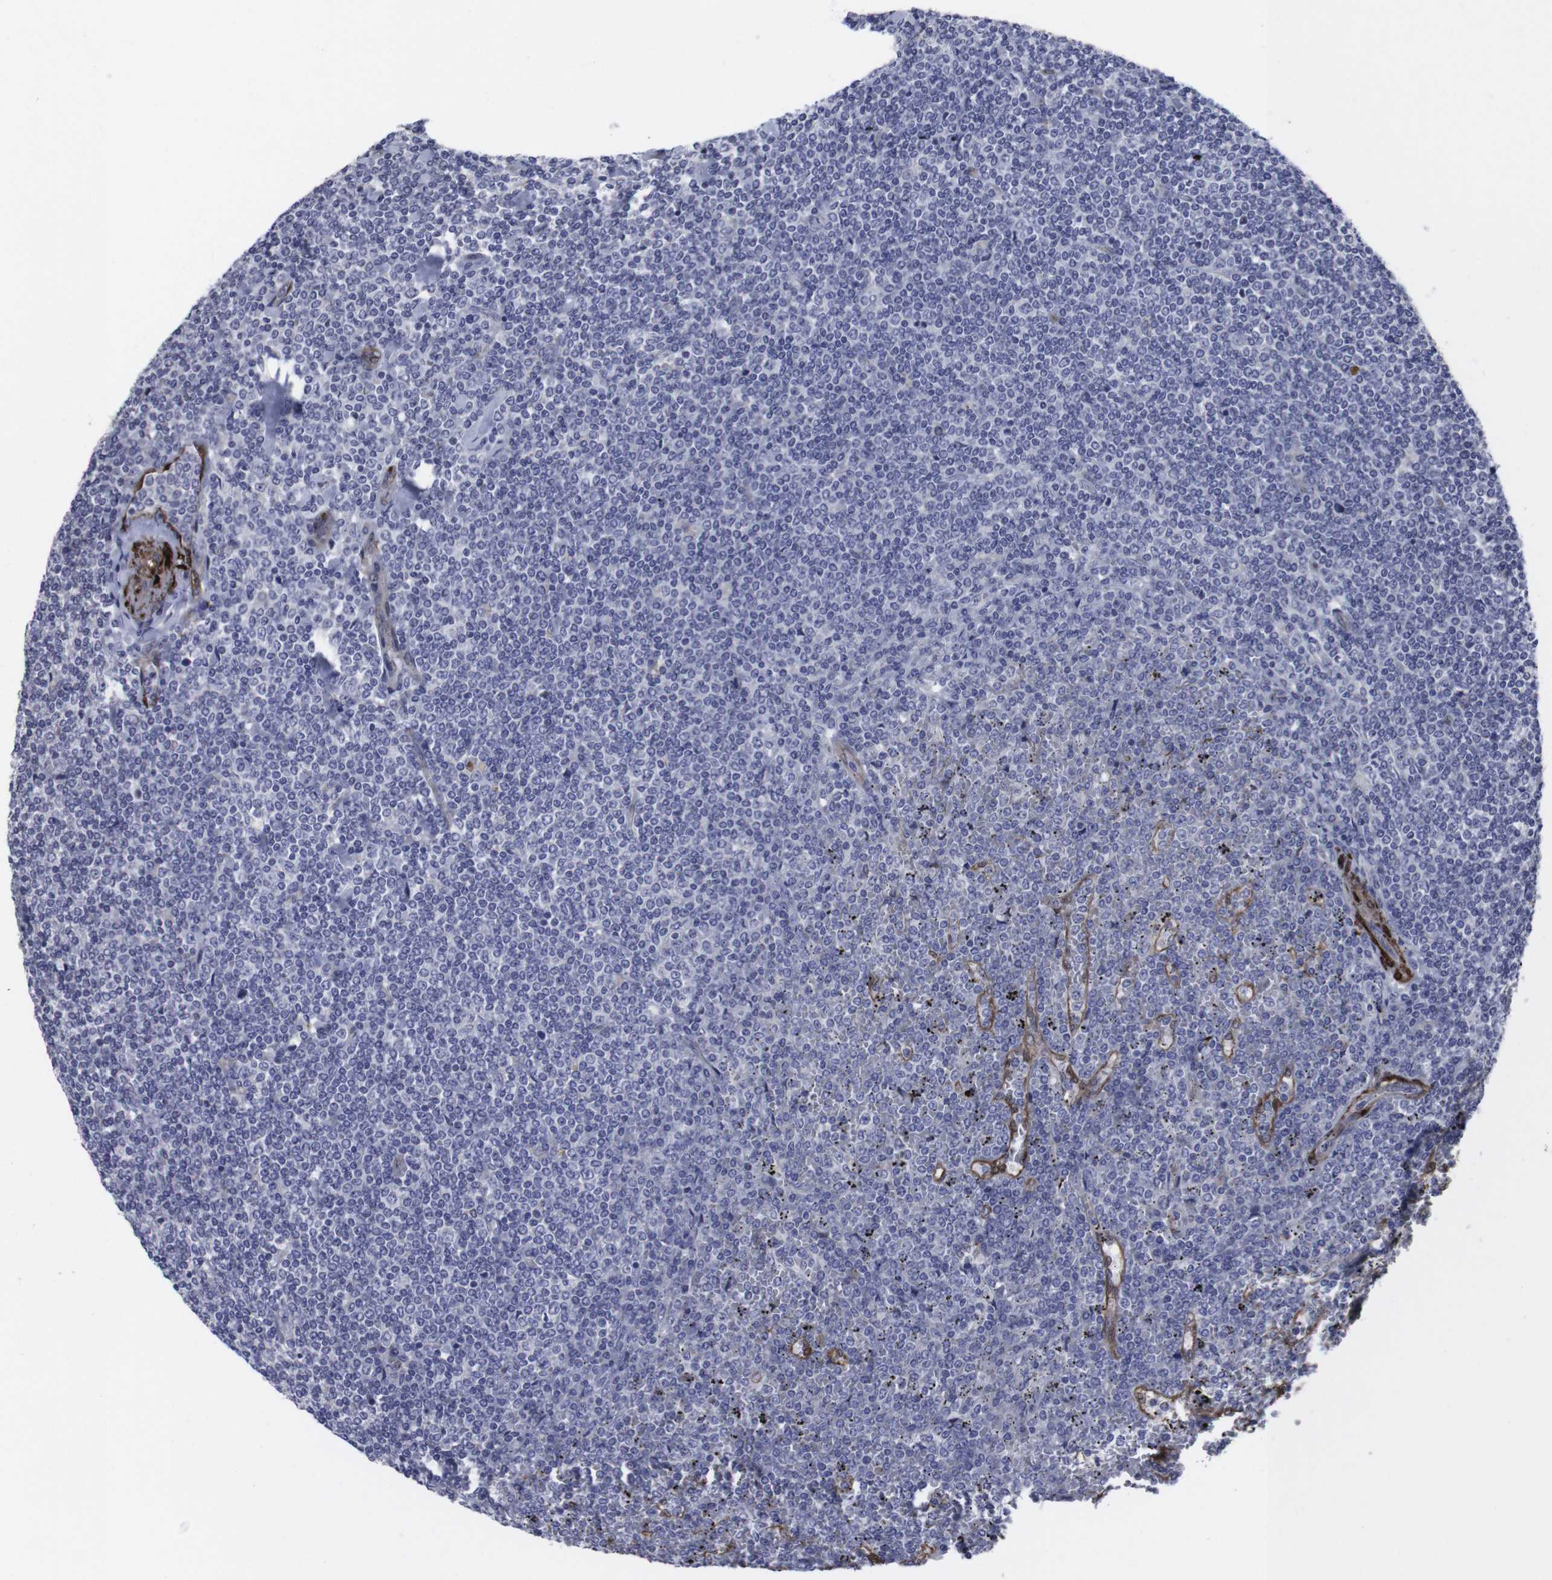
{"staining": {"intensity": "negative", "quantity": "none", "location": "none"}, "tissue": "lymphoma", "cell_type": "Tumor cells", "image_type": "cancer", "snomed": [{"axis": "morphology", "description": "Malignant lymphoma, non-Hodgkin's type, Low grade"}, {"axis": "topography", "description": "Spleen"}], "caption": "Photomicrograph shows no significant protein staining in tumor cells of low-grade malignant lymphoma, non-Hodgkin's type. (Stains: DAB (3,3'-diaminobenzidine) immunohistochemistry (IHC) with hematoxylin counter stain, Microscopy: brightfield microscopy at high magnification).", "gene": "SNCG", "patient": {"sex": "female", "age": 19}}